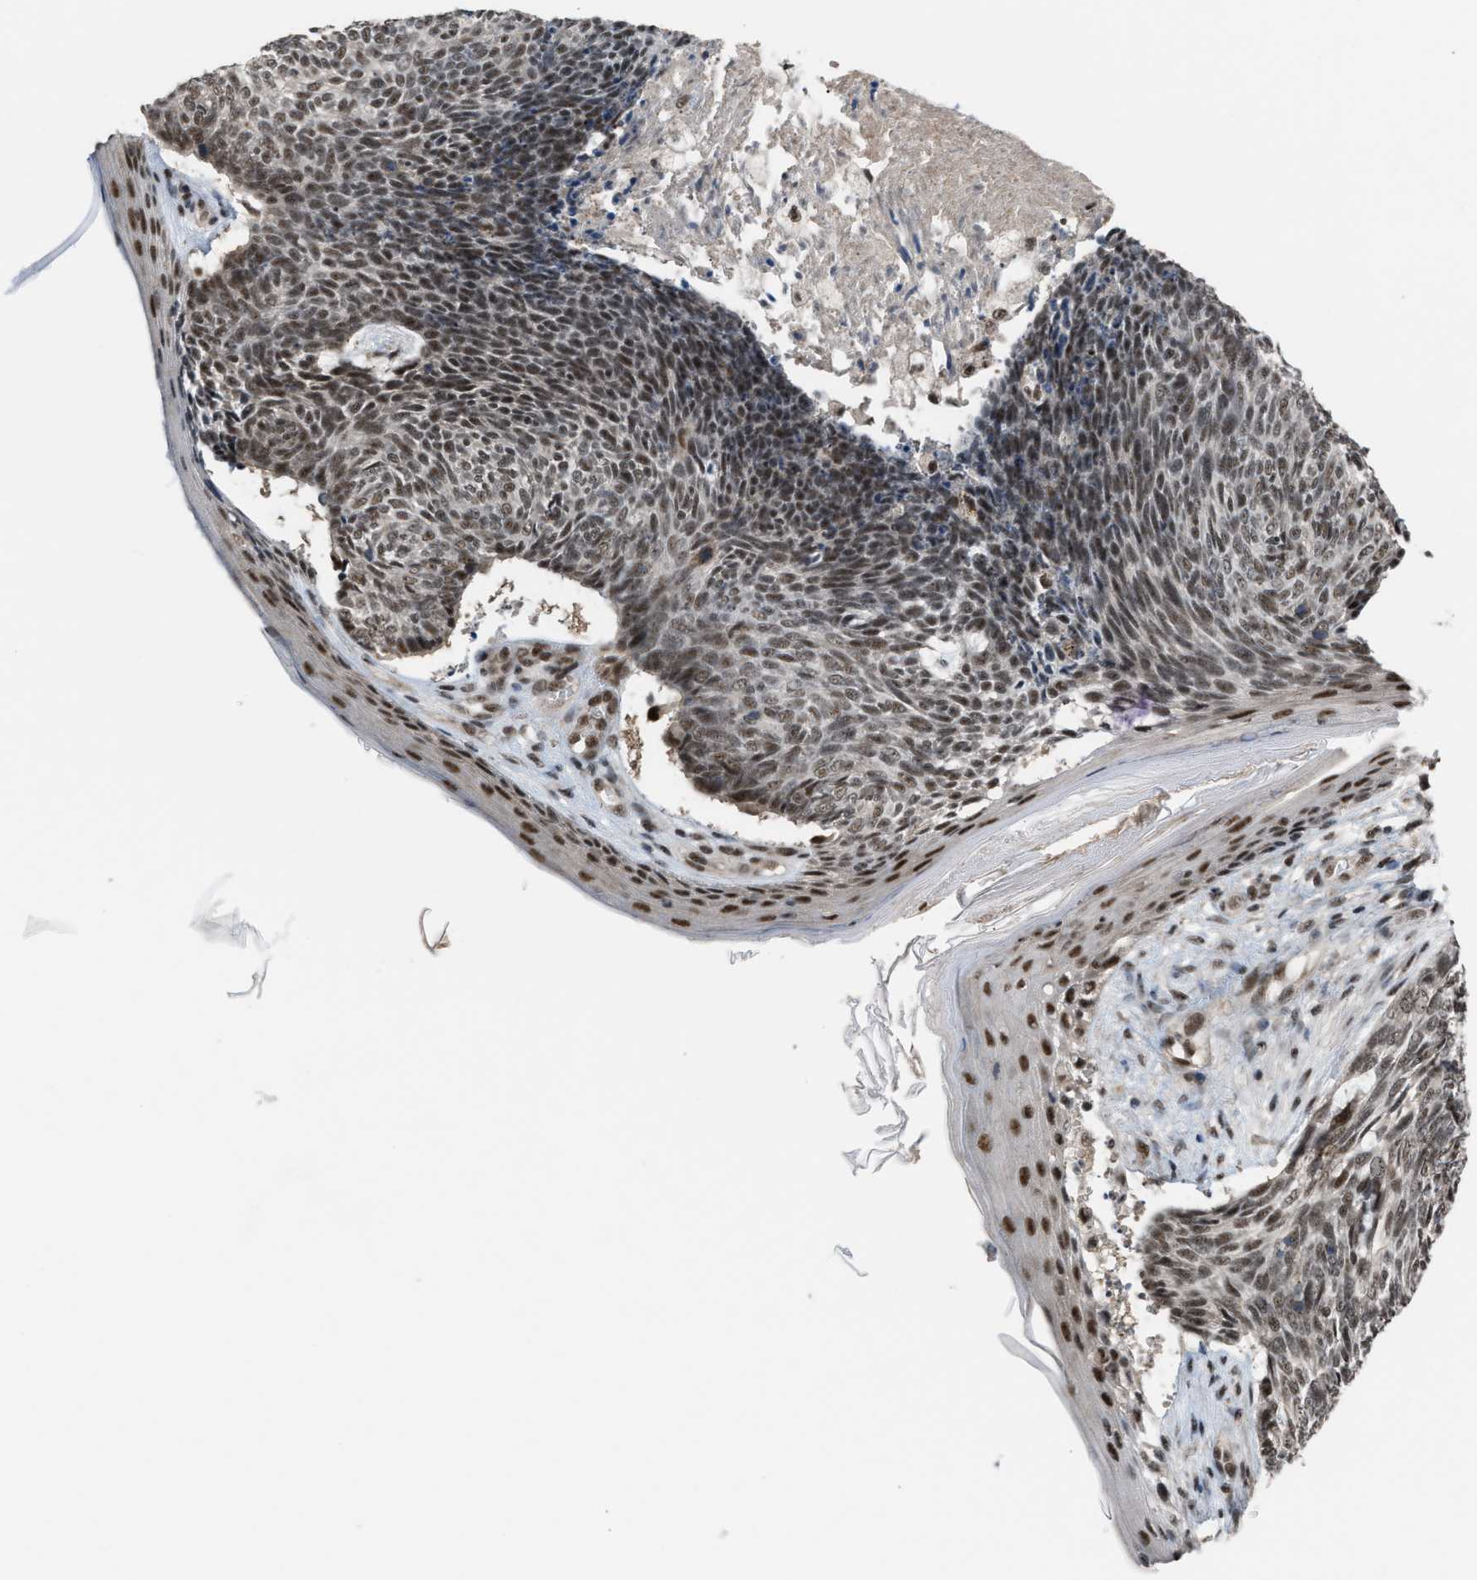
{"staining": {"intensity": "weak", "quantity": ">75%", "location": "nuclear"}, "tissue": "skin cancer", "cell_type": "Tumor cells", "image_type": "cancer", "snomed": [{"axis": "morphology", "description": "Basal cell carcinoma"}, {"axis": "topography", "description": "Skin"}], "caption": "Weak nuclear staining for a protein is seen in approximately >75% of tumor cells of skin cancer (basal cell carcinoma) using IHC.", "gene": "PRPF4", "patient": {"sex": "female", "age": 84}}